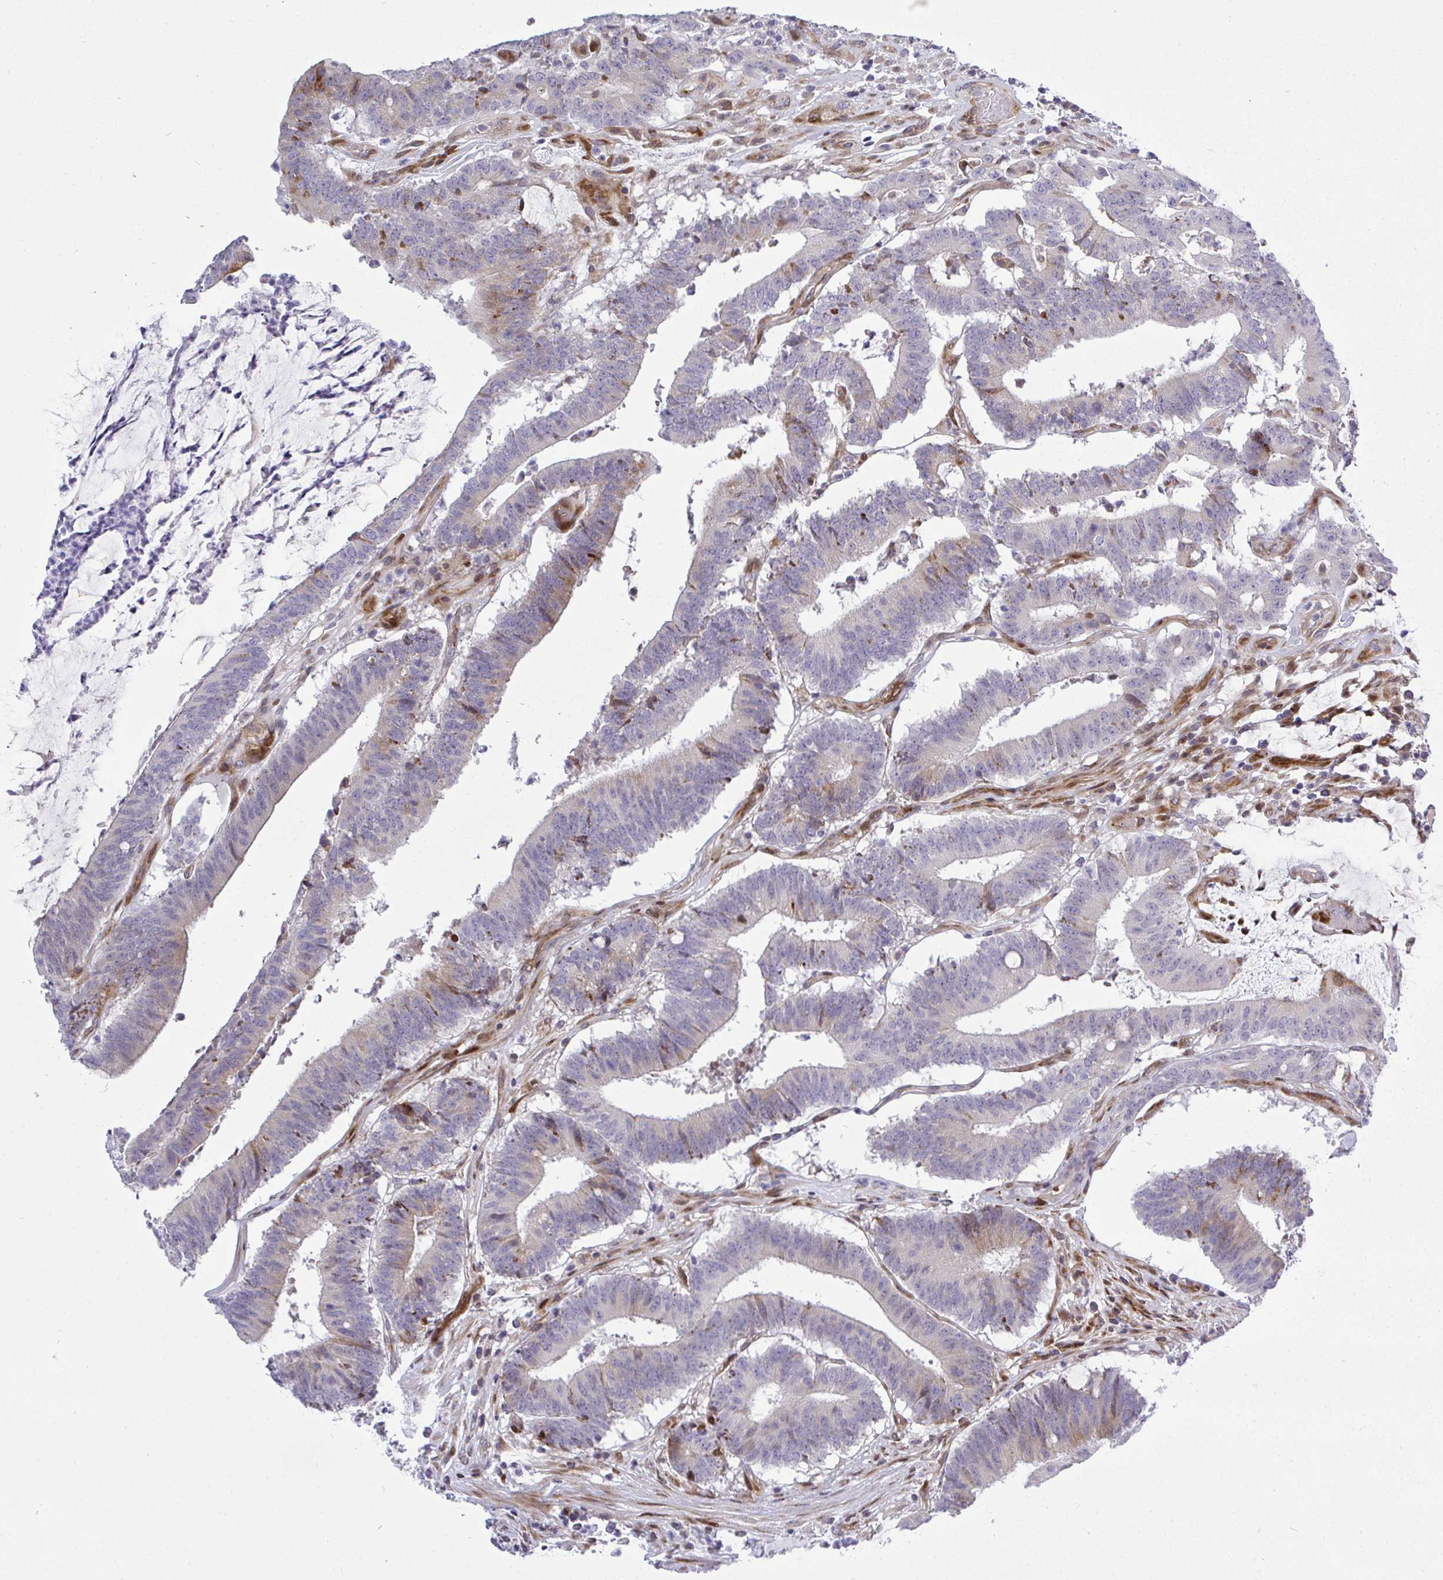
{"staining": {"intensity": "weak", "quantity": "<25%", "location": "cytoplasmic/membranous"}, "tissue": "colorectal cancer", "cell_type": "Tumor cells", "image_type": "cancer", "snomed": [{"axis": "morphology", "description": "Adenocarcinoma, NOS"}, {"axis": "topography", "description": "Colon"}], "caption": "This micrograph is of colorectal cancer stained with IHC to label a protein in brown with the nuclei are counter-stained blue. There is no positivity in tumor cells.", "gene": "CASTOR2", "patient": {"sex": "female", "age": 43}}